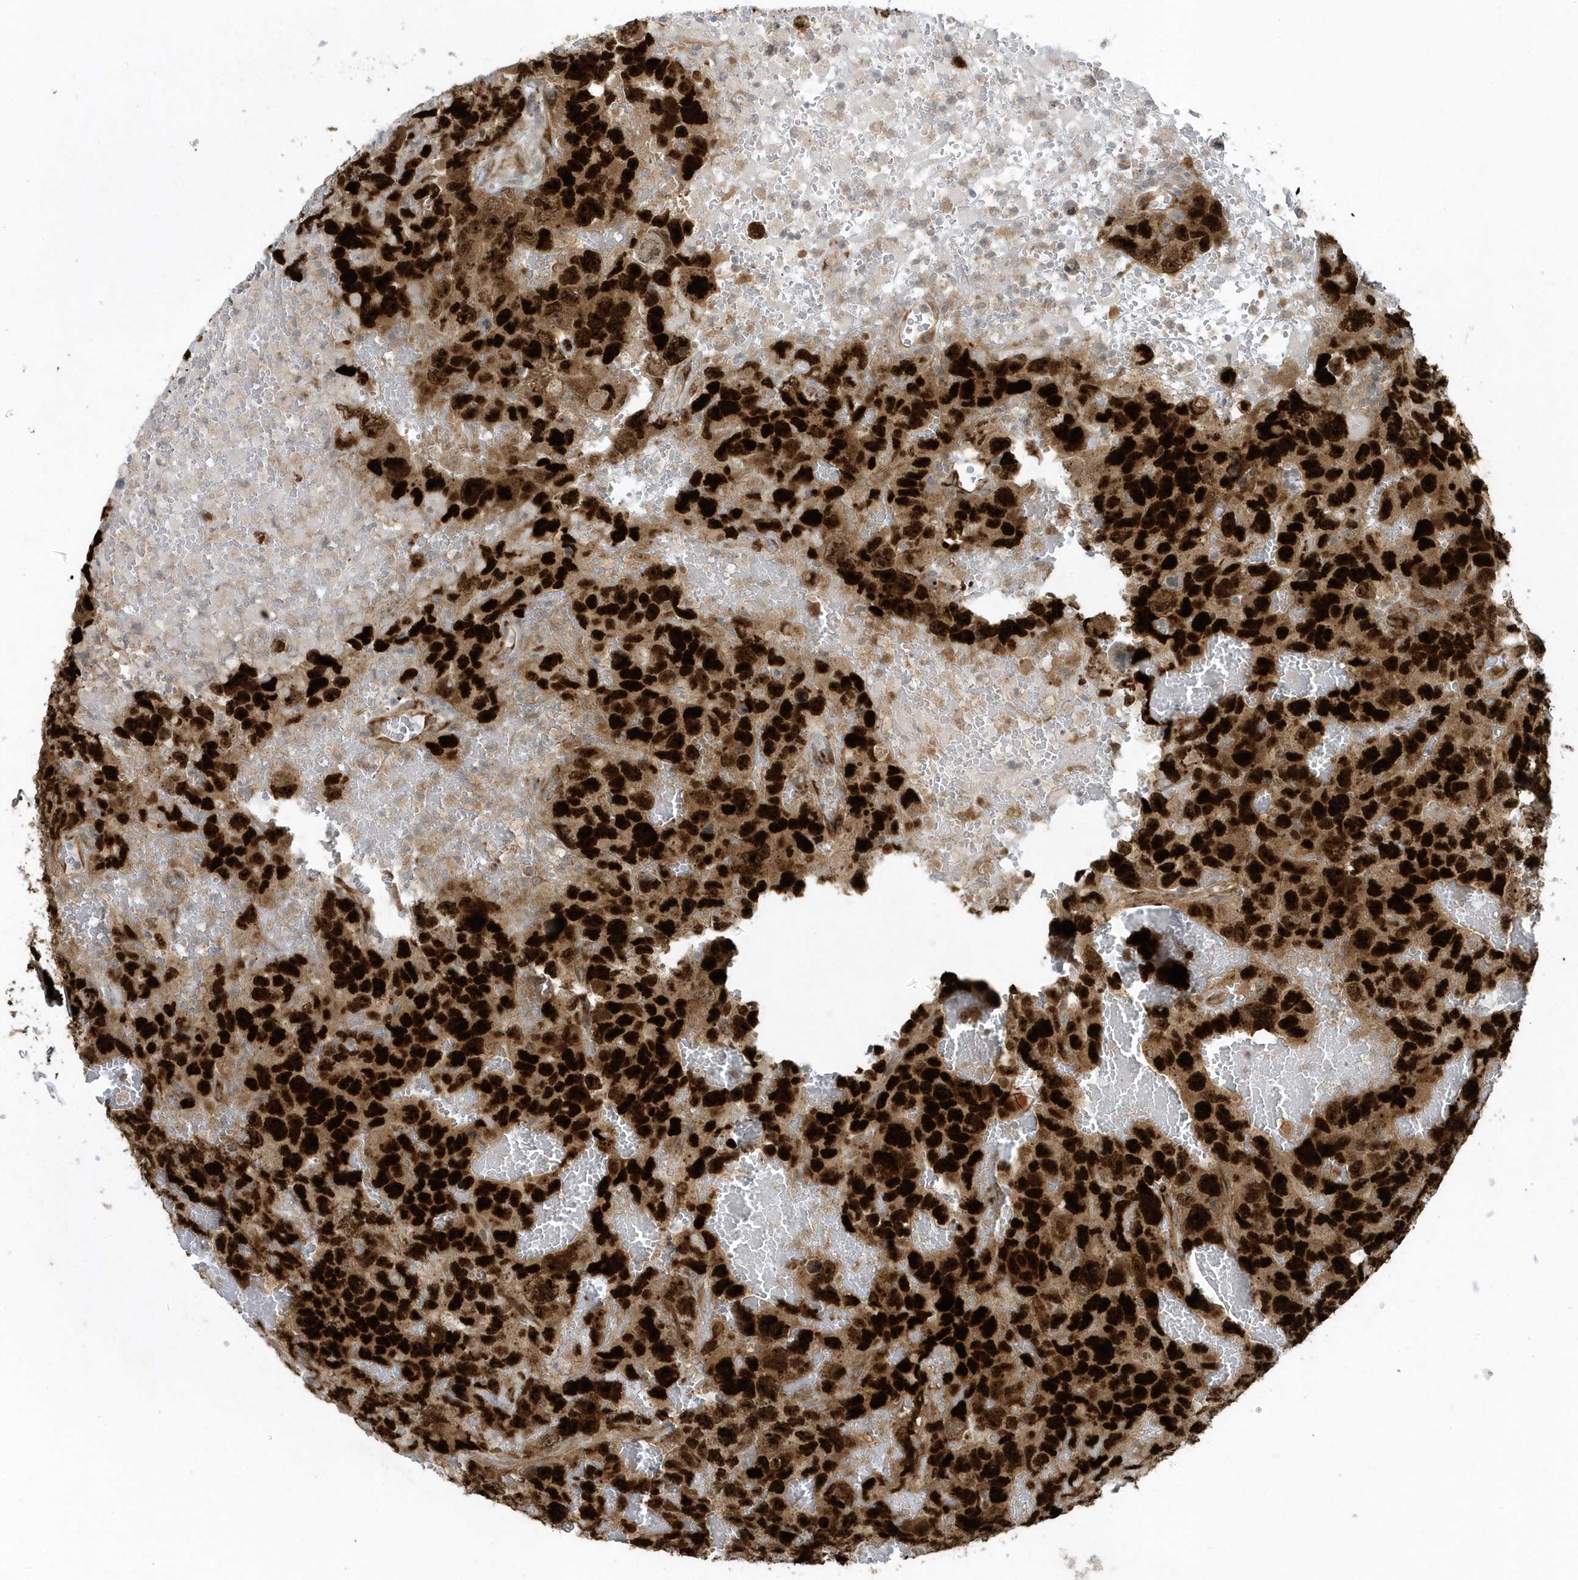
{"staining": {"intensity": "strong", "quantity": ">75%", "location": "nuclear"}, "tissue": "testis cancer", "cell_type": "Tumor cells", "image_type": "cancer", "snomed": [{"axis": "morphology", "description": "Carcinoma, Embryonal, NOS"}, {"axis": "topography", "description": "Testis"}], "caption": "Immunohistochemical staining of human testis cancer (embryonal carcinoma) reveals strong nuclear protein positivity in about >75% of tumor cells.", "gene": "FAM98A", "patient": {"sex": "male", "age": 45}}